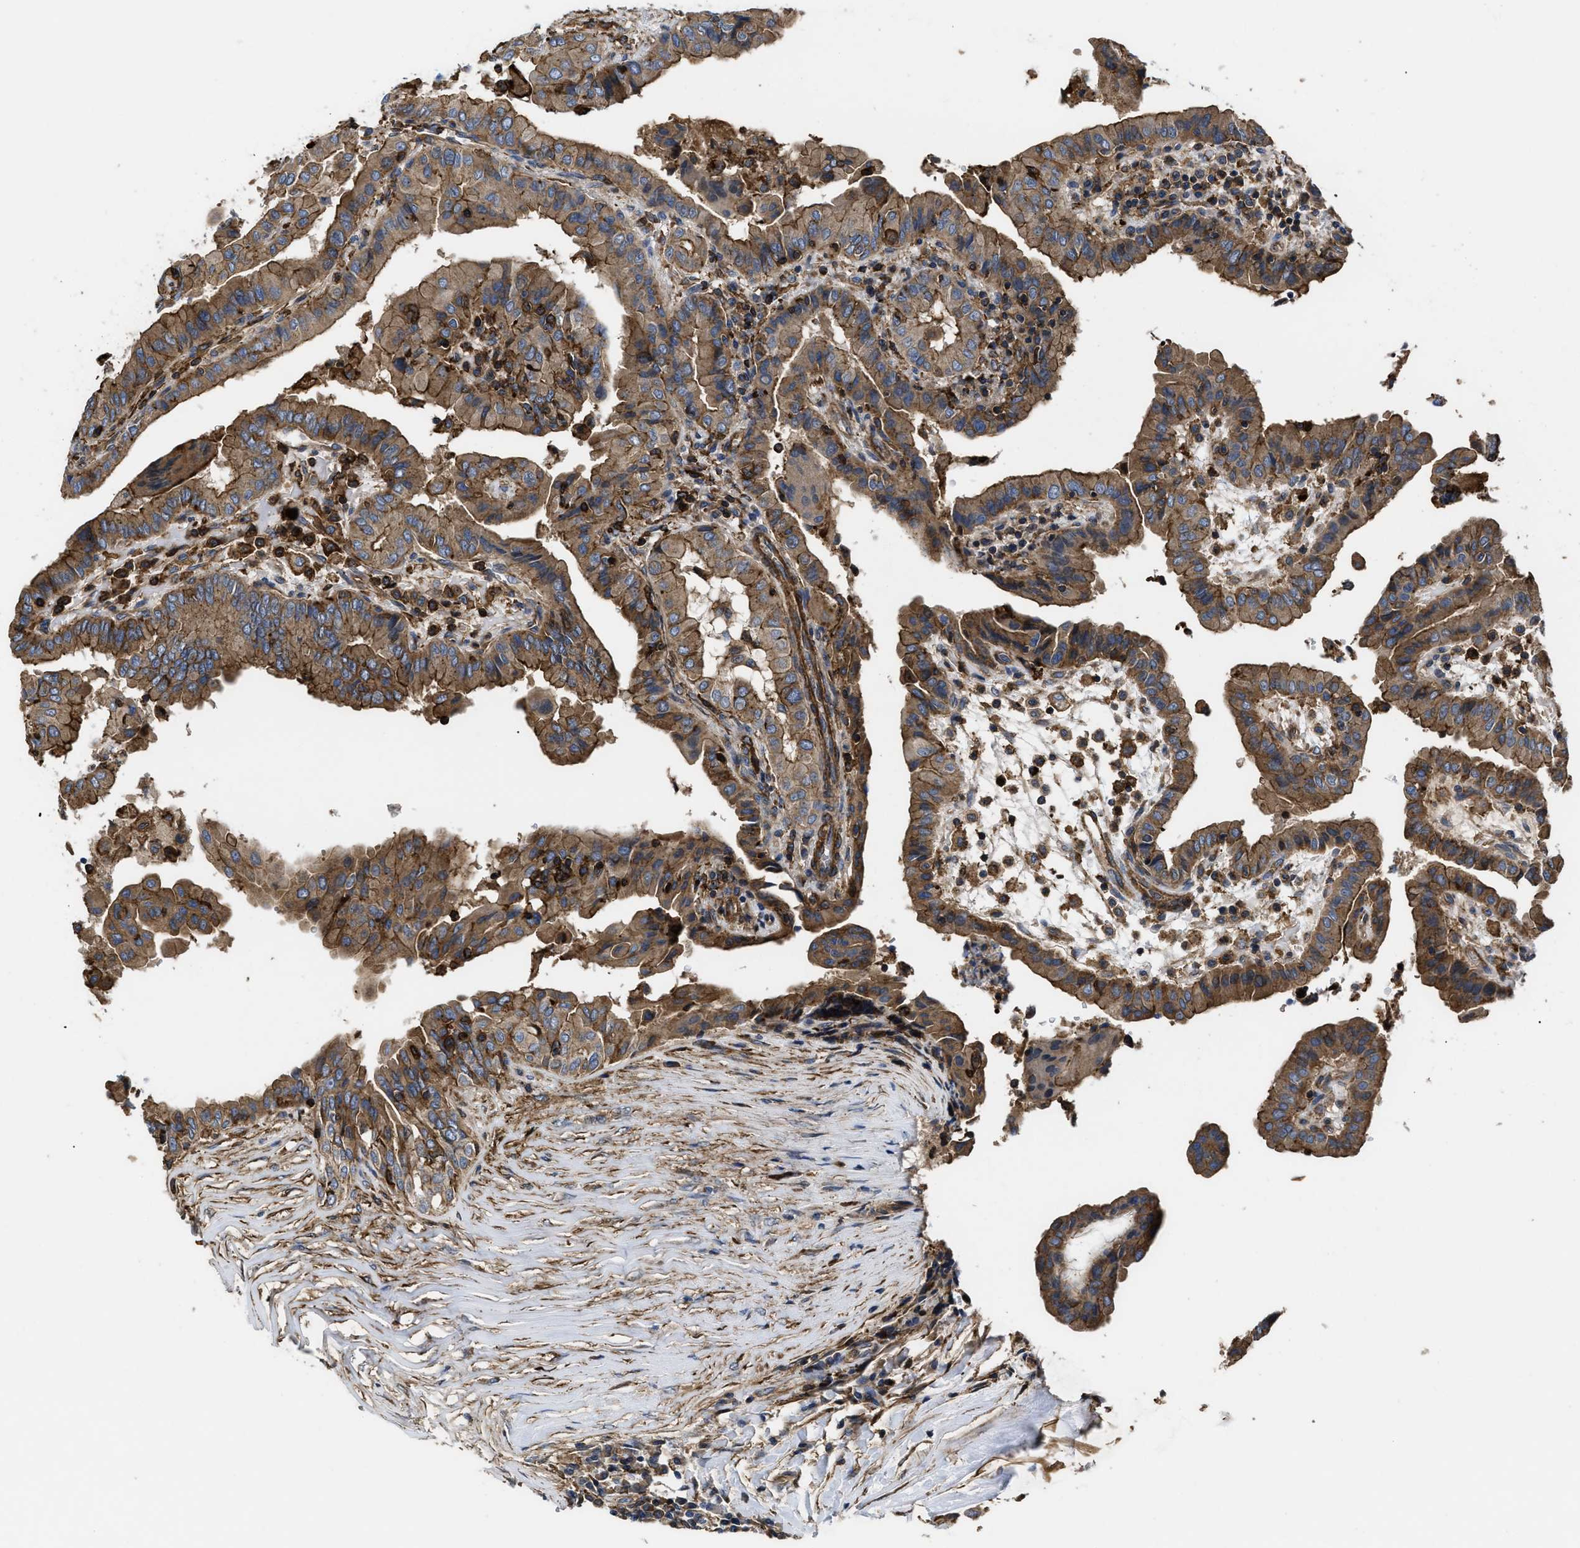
{"staining": {"intensity": "moderate", "quantity": ">75%", "location": "cytoplasmic/membranous"}, "tissue": "thyroid cancer", "cell_type": "Tumor cells", "image_type": "cancer", "snomed": [{"axis": "morphology", "description": "Papillary adenocarcinoma, NOS"}, {"axis": "topography", "description": "Thyroid gland"}], "caption": "Protein staining of thyroid cancer tissue shows moderate cytoplasmic/membranous expression in approximately >75% of tumor cells.", "gene": "SCUBE2", "patient": {"sex": "male", "age": 33}}